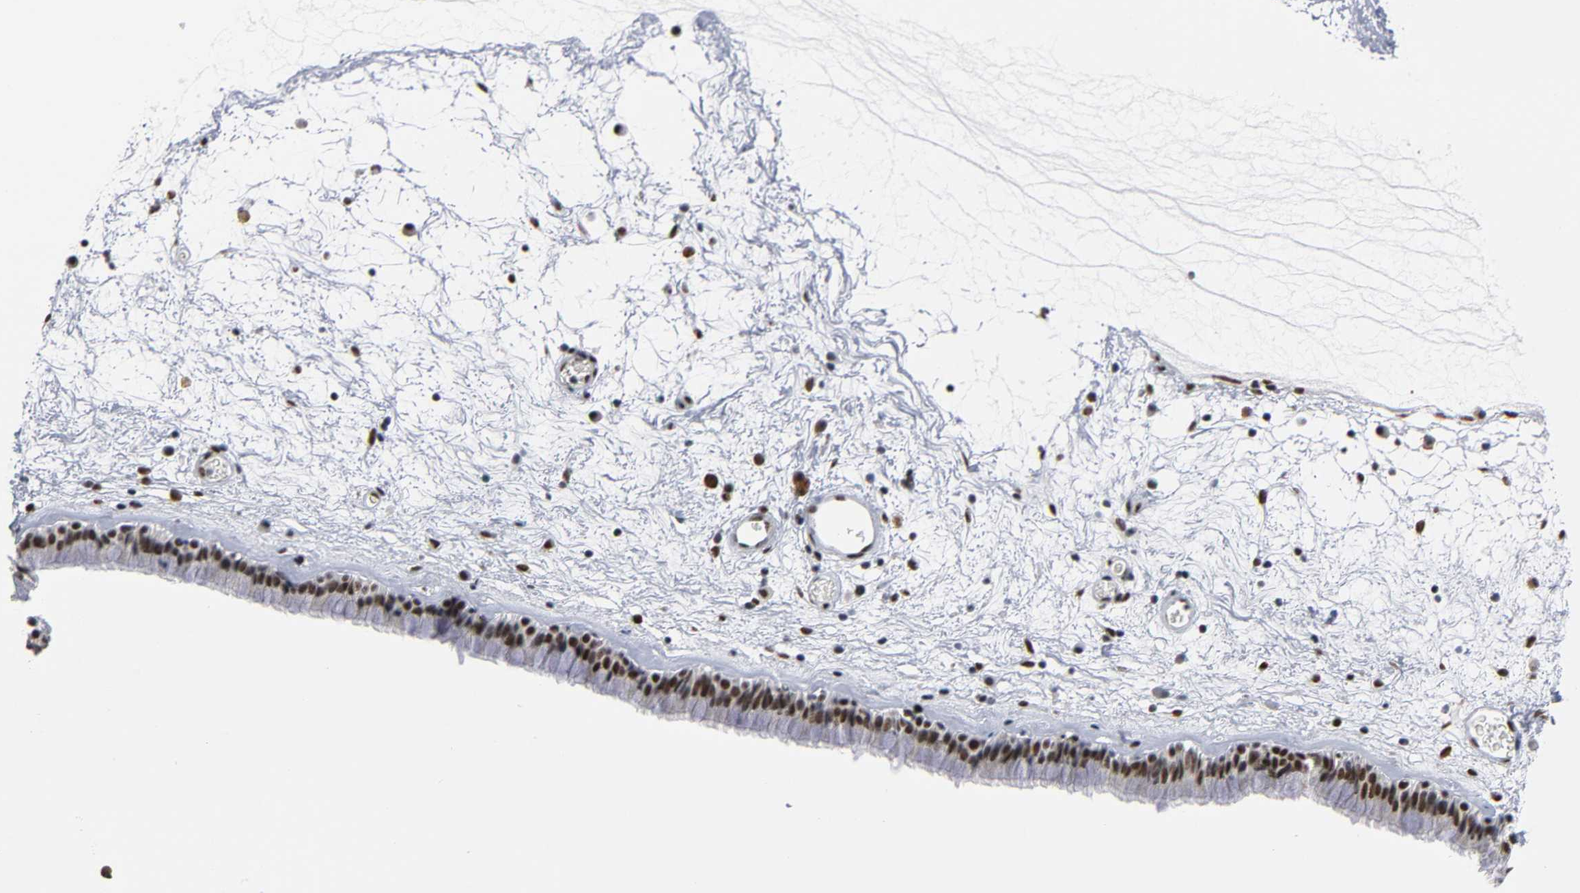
{"staining": {"intensity": "strong", "quantity": ">75%", "location": "nuclear"}, "tissue": "nasopharynx", "cell_type": "Respiratory epithelial cells", "image_type": "normal", "snomed": [{"axis": "morphology", "description": "Normal tissue, NOS"}, {"axis": "morphology", "description": "Inflammation, NOS"}, {"axis": "topography", "description": "Nasopharynx"}], "caption": "A photomicrograph of human nasopharynx stained for a protein shows strong nuclear brown staining in respiratory epithelial cells.", "gene": "CREBBP", "patient": {"sex": "male", "age": 48}}